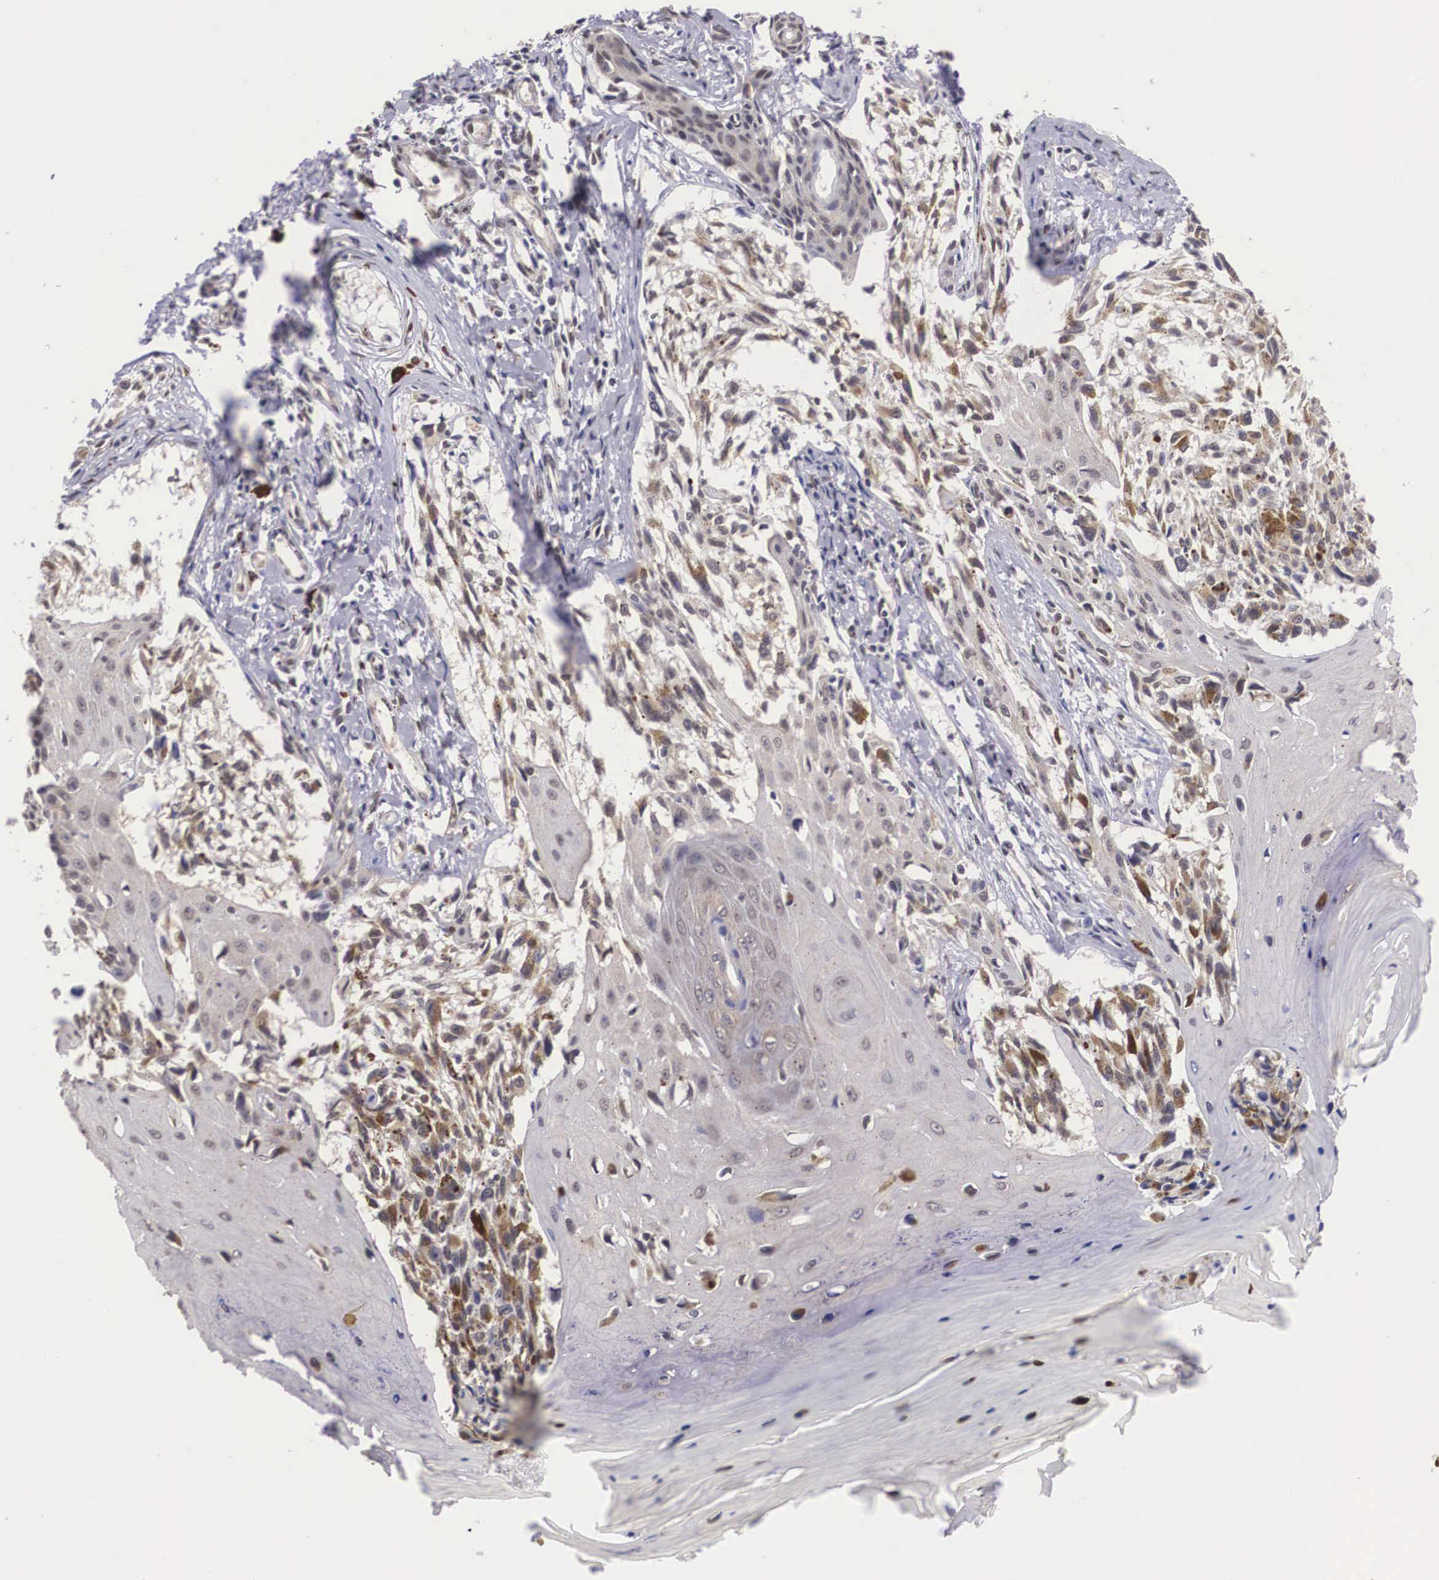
{"staining": {"intensity": "moderate", "quantity": "25%-75%", "location": "cytoplasmic/membranous"}, "tissue": "melanoma", "cell_type": "Tumor cells", "image_type": "cancer", "snomed": [{"axis": "morphology", "description": "Malignant melanoma, NOS"}, {"axis": "topography", "description": "Skin"}], "caption": "Melanoma stained for a protein demonstrates moderate cytoplasmic/membranous positivity in tumor cells.", "gene": "OTX2", "patient": {"sex": "female", "age": 82}}